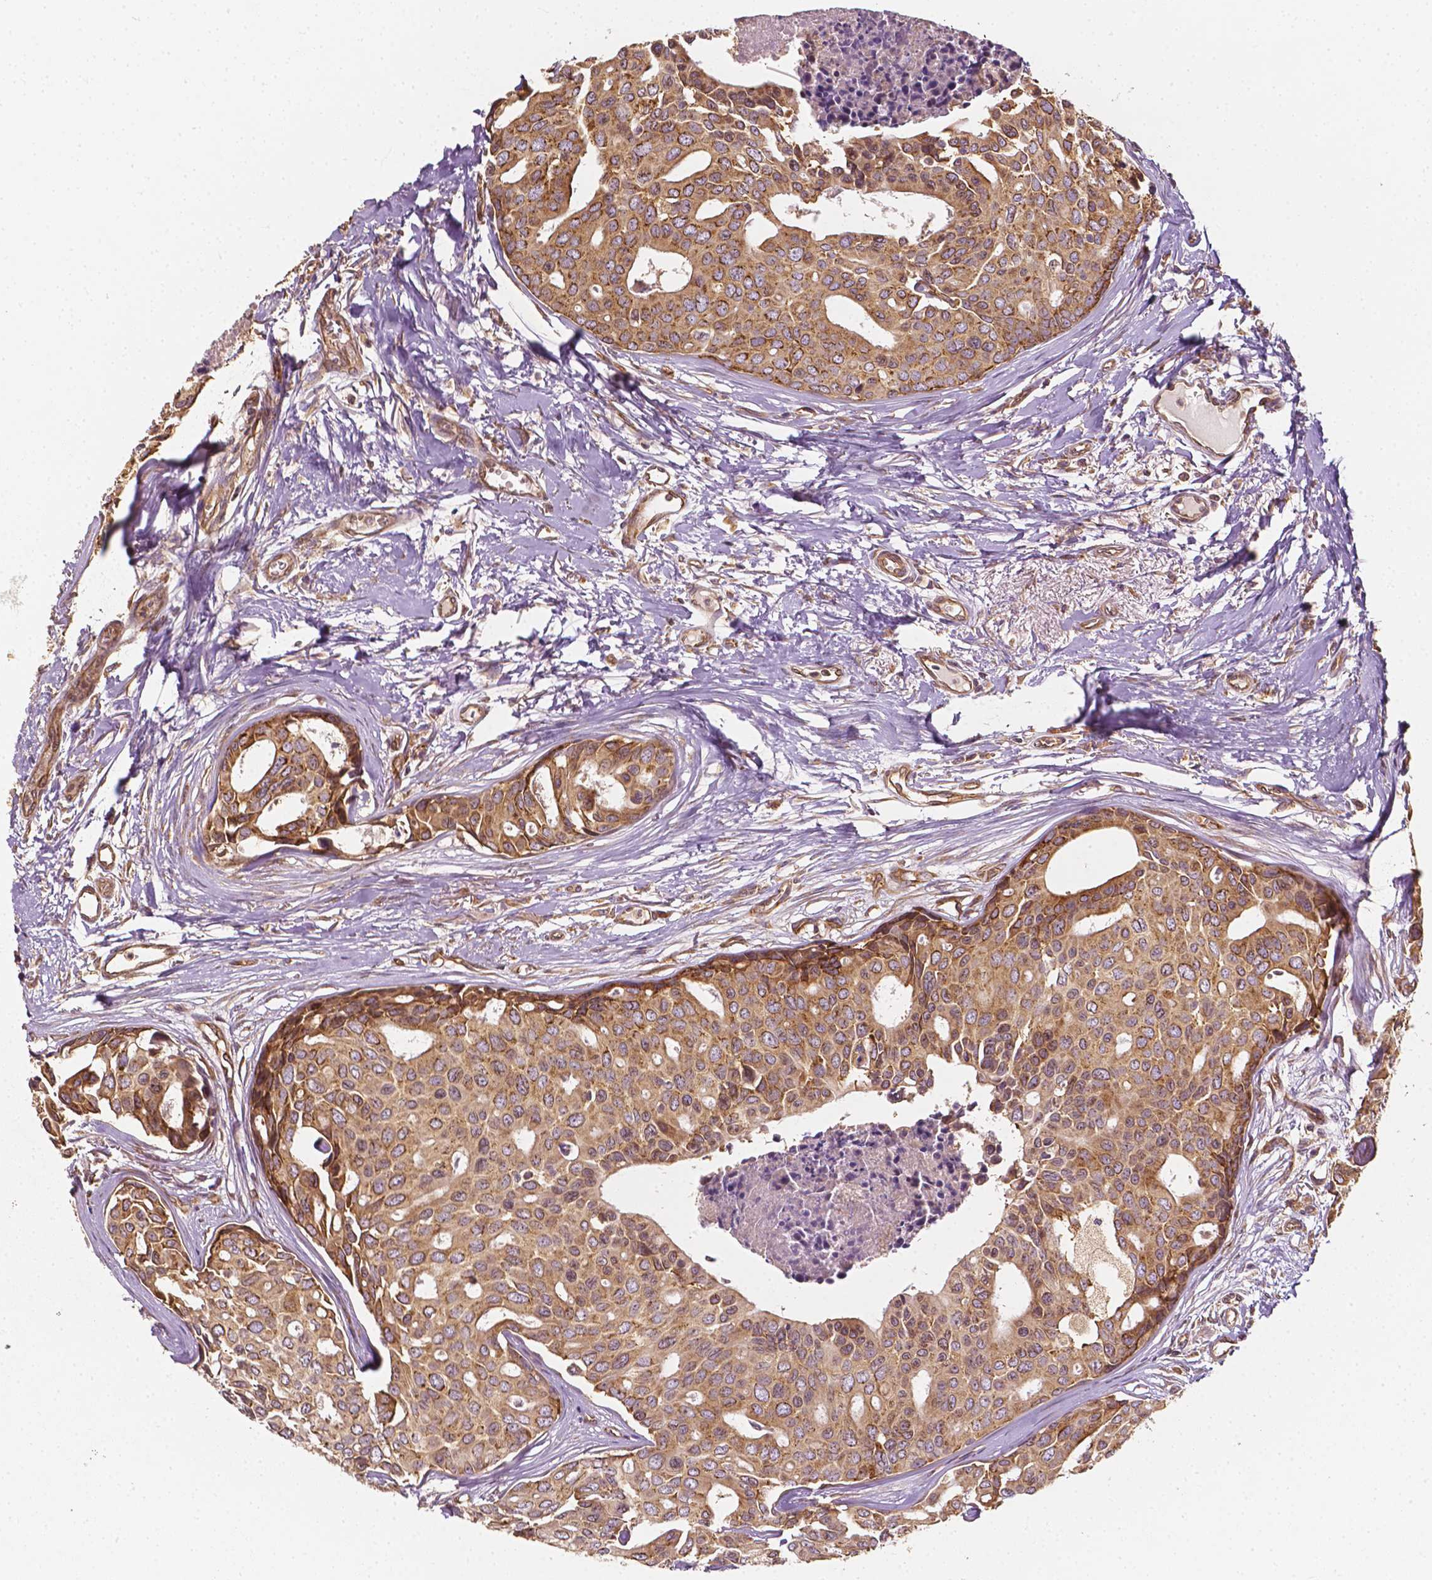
{"staining": {"intensity": "moderate", "quantity": ">75%", "location": "cytoplasmic/membranous"}, "tissue": "breast cancer", "cell_type": "Tumor cells", "image_type": "cancer", "snomed": [{"axis": "morphology", "description": "Duct carcinoma"}, {"axis": "topography", "description": "Breast"}], "caption": "Approximately >75% of tumor cells in breast cancer (invasive ductal carcinoma) reveal moderate cytoplasmic/membranous protein positivity as visualized by brown immunohistochemical staining.", "gene": "G3BP1", "patient": {"sex": "female", "age": 54}}